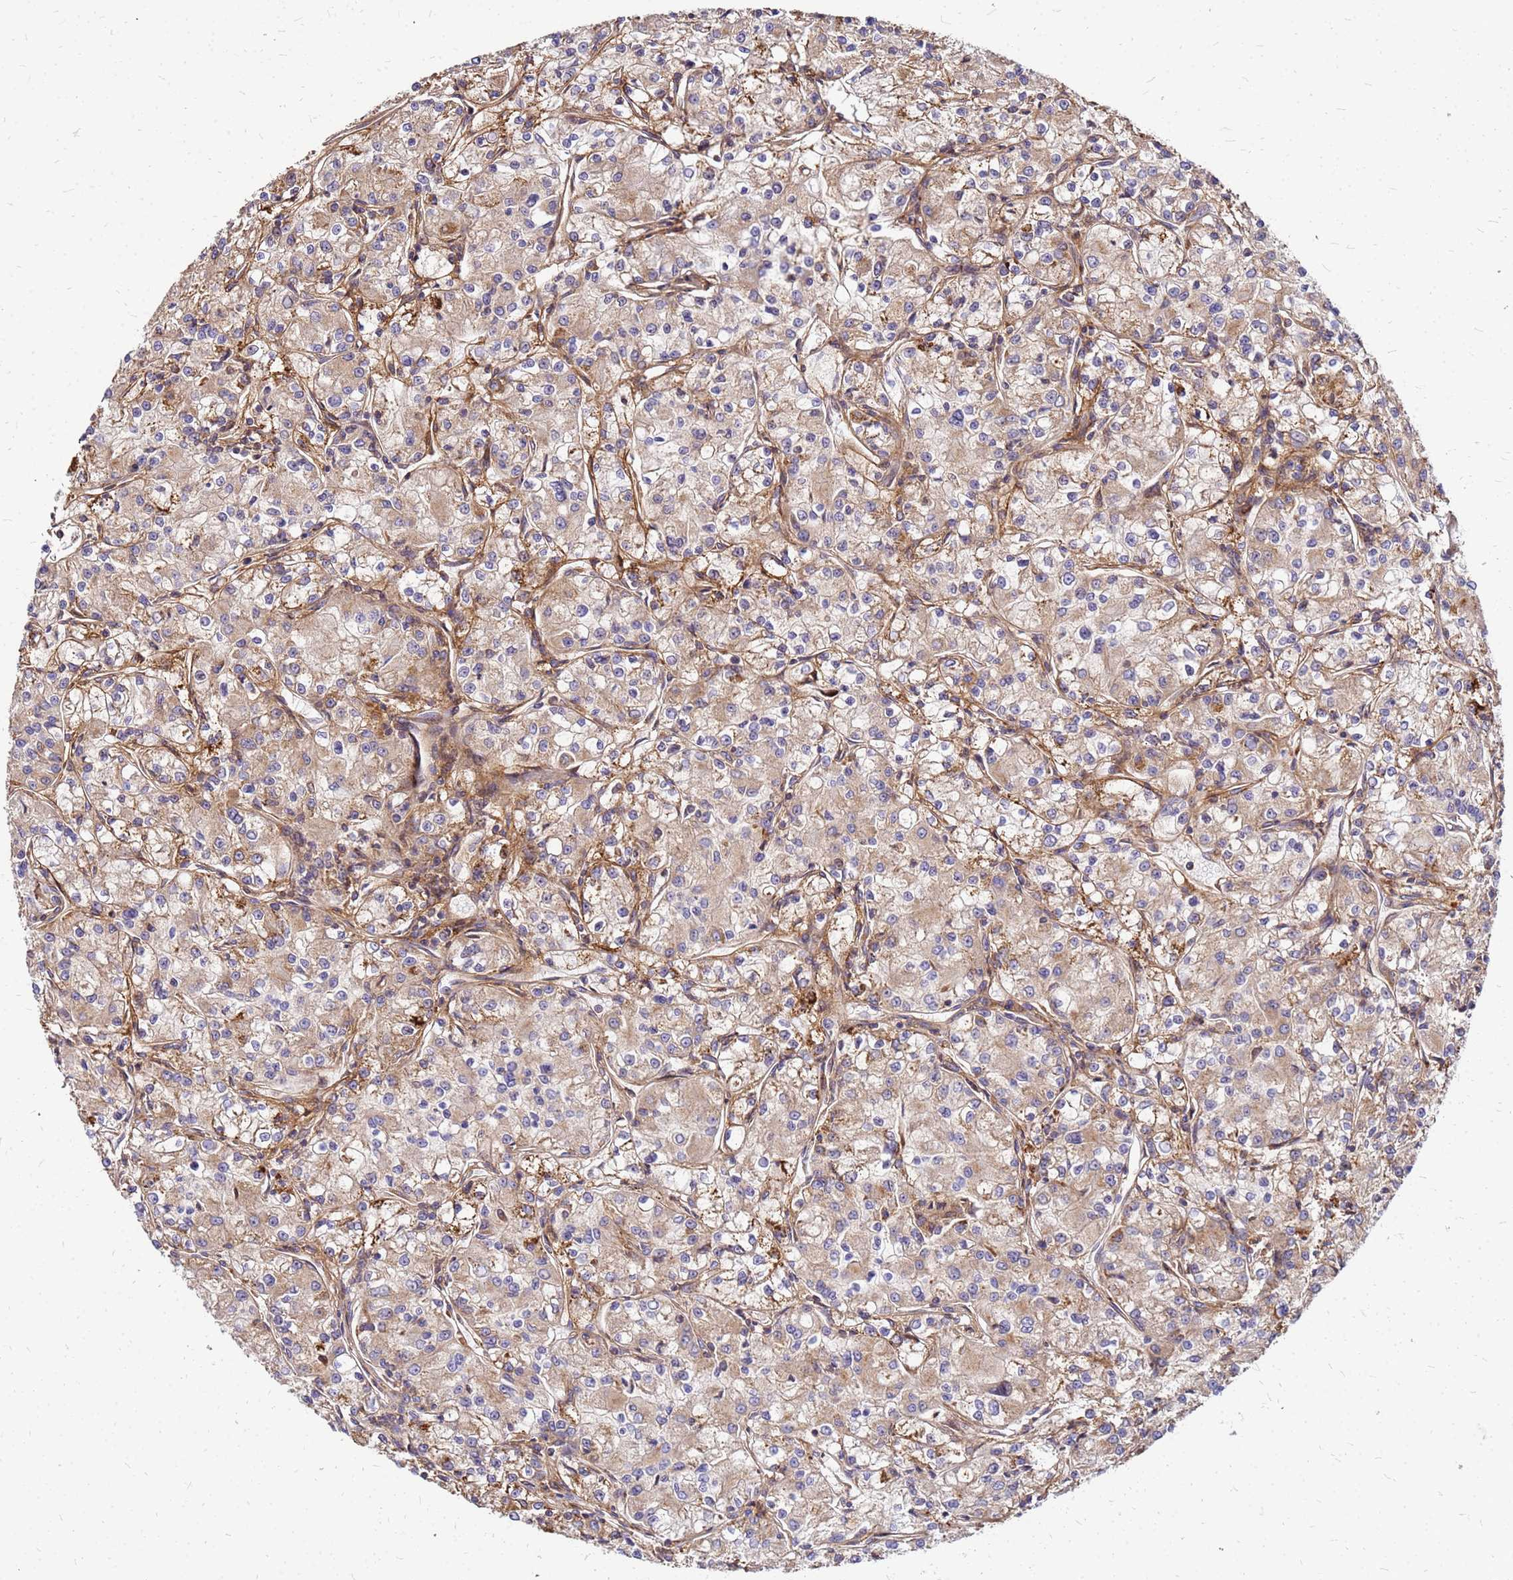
{"staining": {"intensity": "weak", "quantity": ">75%", "location": "cytoplasmic/membranous"}, "tissue": "renal cancer", "cell_type": "Tumor cells", "image_type": "cancer", "snomed": [{"axis": "morphology", "description": "Adenocarcinoma, NOS"}, {"axis": "topography", "description": "Kidney"}], "caption": "Immunohistochemistry micrograph of neoplastic tissue: human adenocarcinoma (renal) stained using immunohistochemistry displays low levels of weak protein expression localized specifically in the cytoplasmic/membranous of tumor cells, appearing as a cytoplasmic/membranous brown color.", "gene": "CYBC1", "patient": {"sex": "female", "age": 59}}